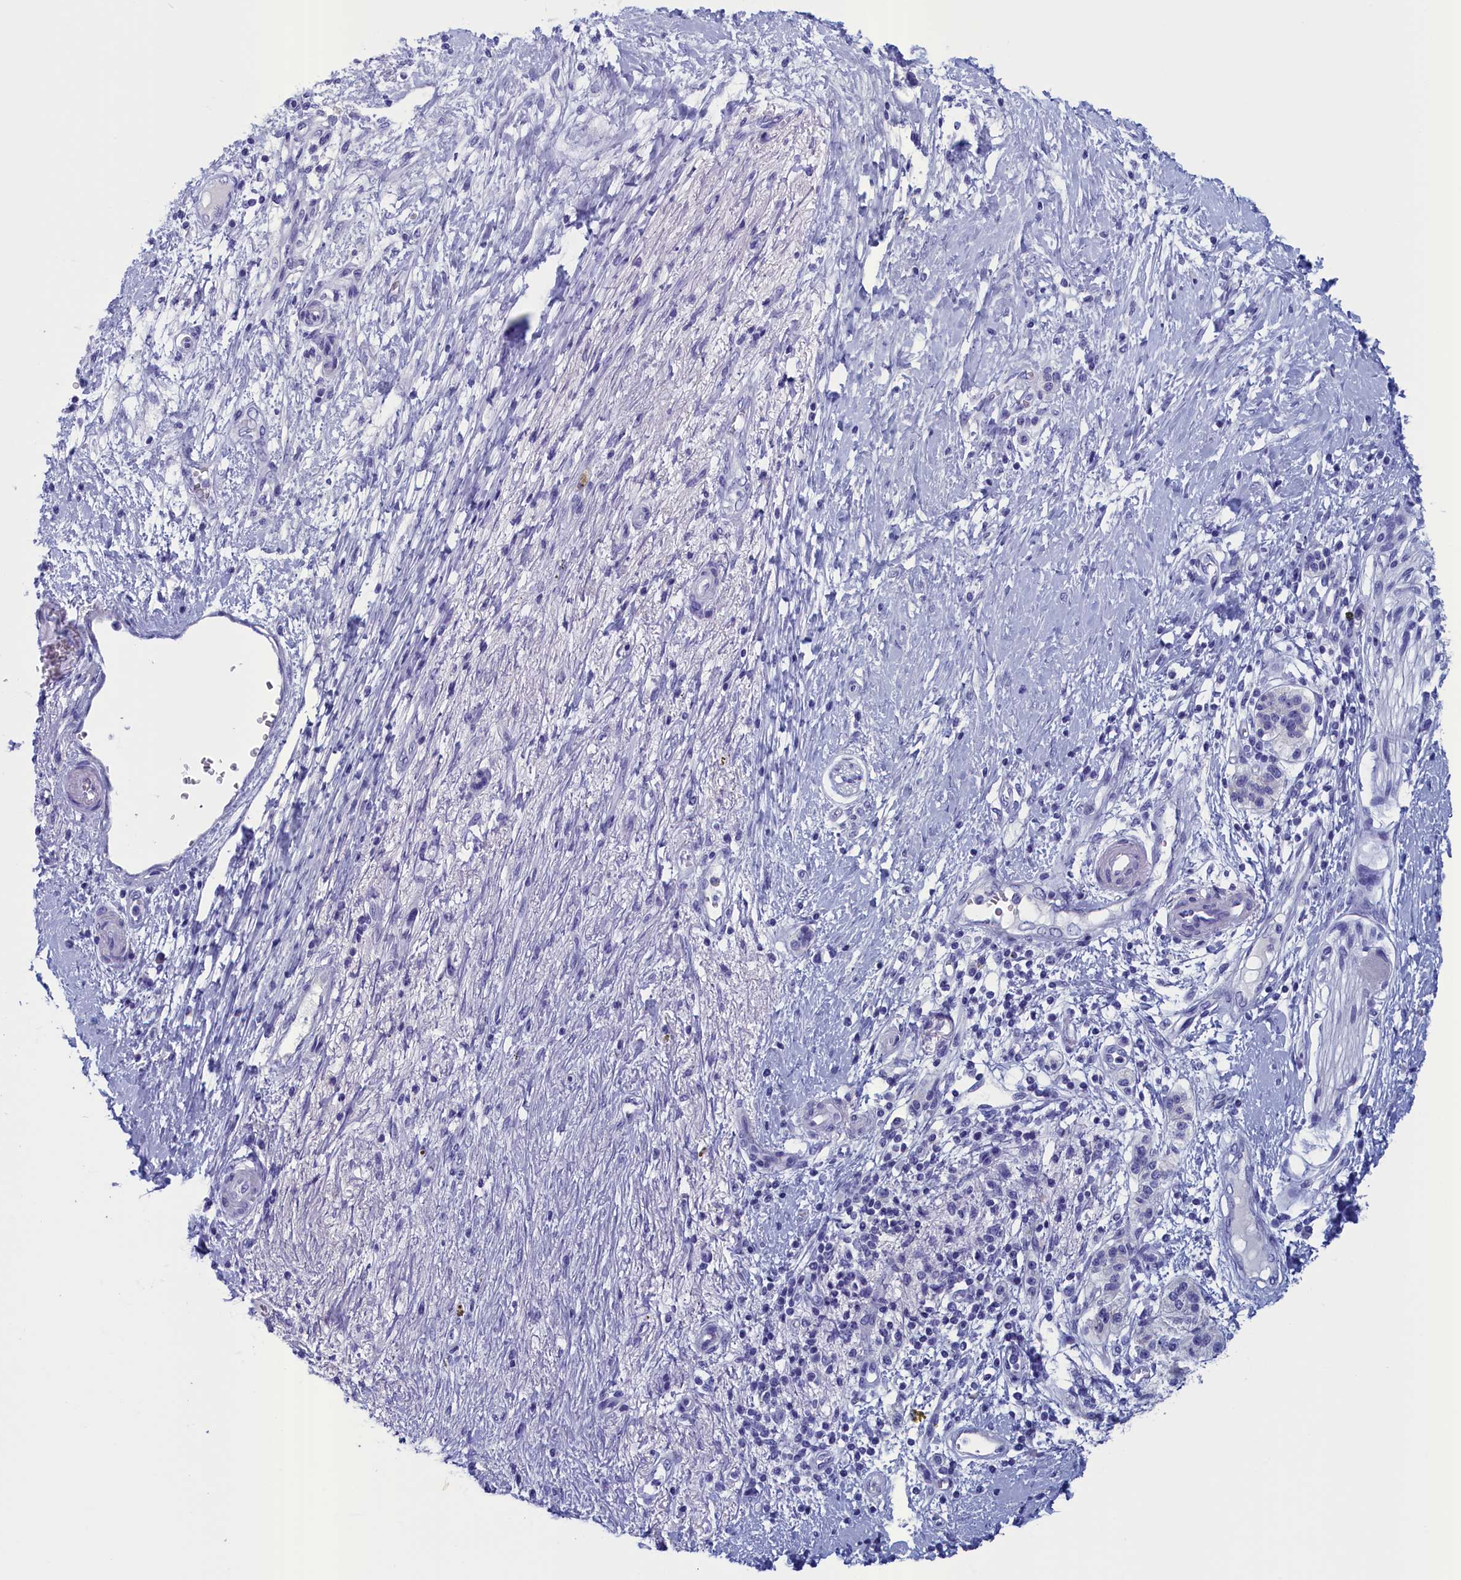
{"staining": {"intensity": "negative", "quantity": "none", "location": "none"}, "tissue": "pancreatic cancer", "cell_type": "Tumor cells", "image_type": "cancer", "snomed": [{"axis": "morphology", "description": "Adenocarcinoma, NOS"}, {"axis": "topography", "description": "Pancreas"}], "caption": "The histopathology image exhibits no significant staining in tumor cells of pancreatic cancer (adenocarcinoma).", "gene": "ANKRD2", "patient": {"sex": "male", "age": 50}}